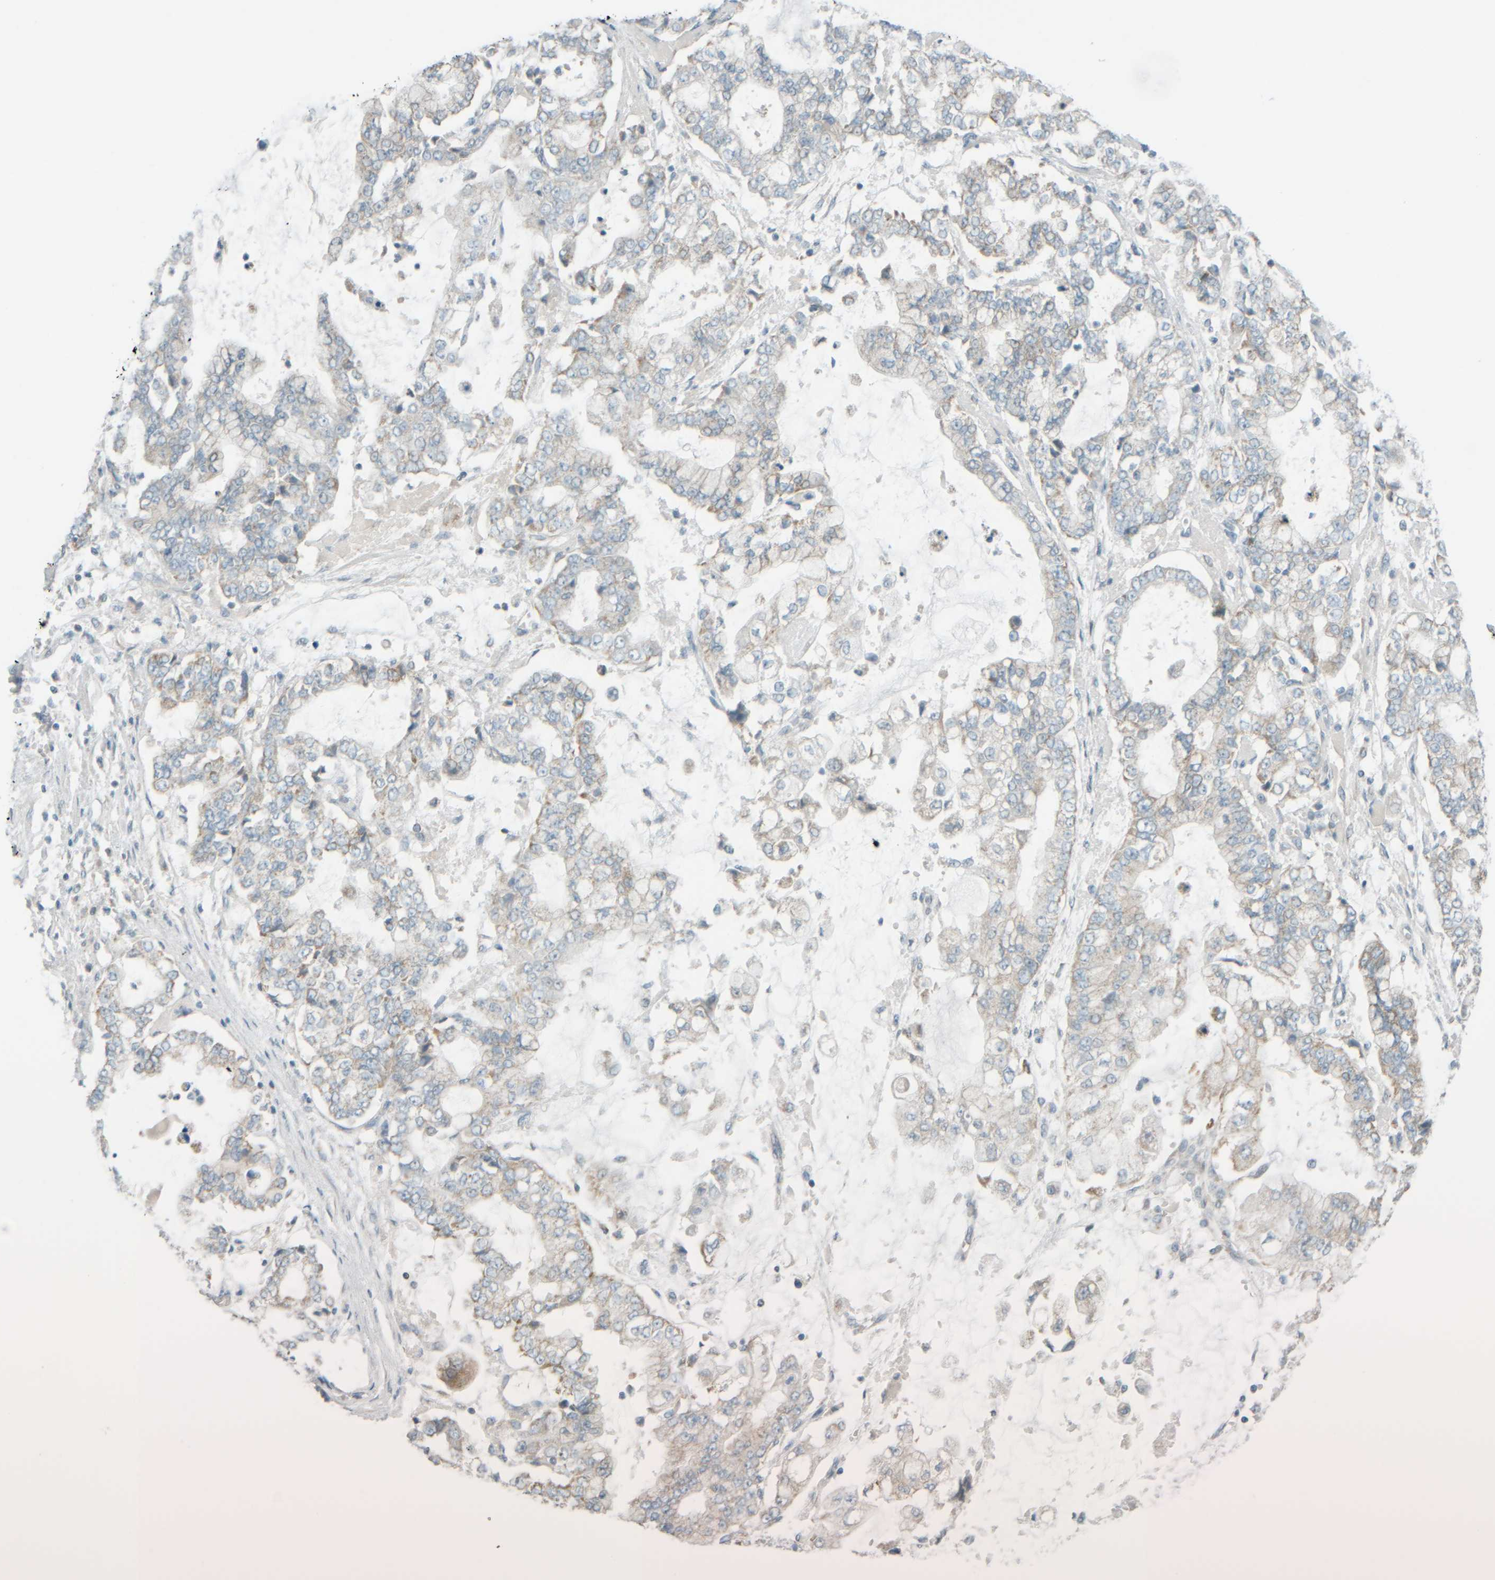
{"staining": {"intensity": "weak", "quantity": "25%-75%", "location": "cytoplasmic/membranous"}, "tissue": "stomach cancer", "cell_type": "Tumor cells", "image_type": "cancer", "snomed": [{"axis": "morphology", "description": "Adenocarcinoma, NOS"}, {"axis": "topography", "description": "Stomach"}], "caption": "Stomach cancer stained for a protein exhibits weak cytoplasmic/membranous positivity in tumor cells.", "gene": "PTGES3L-AARSD1", "patient": {"sex": "male", "age": 76}}